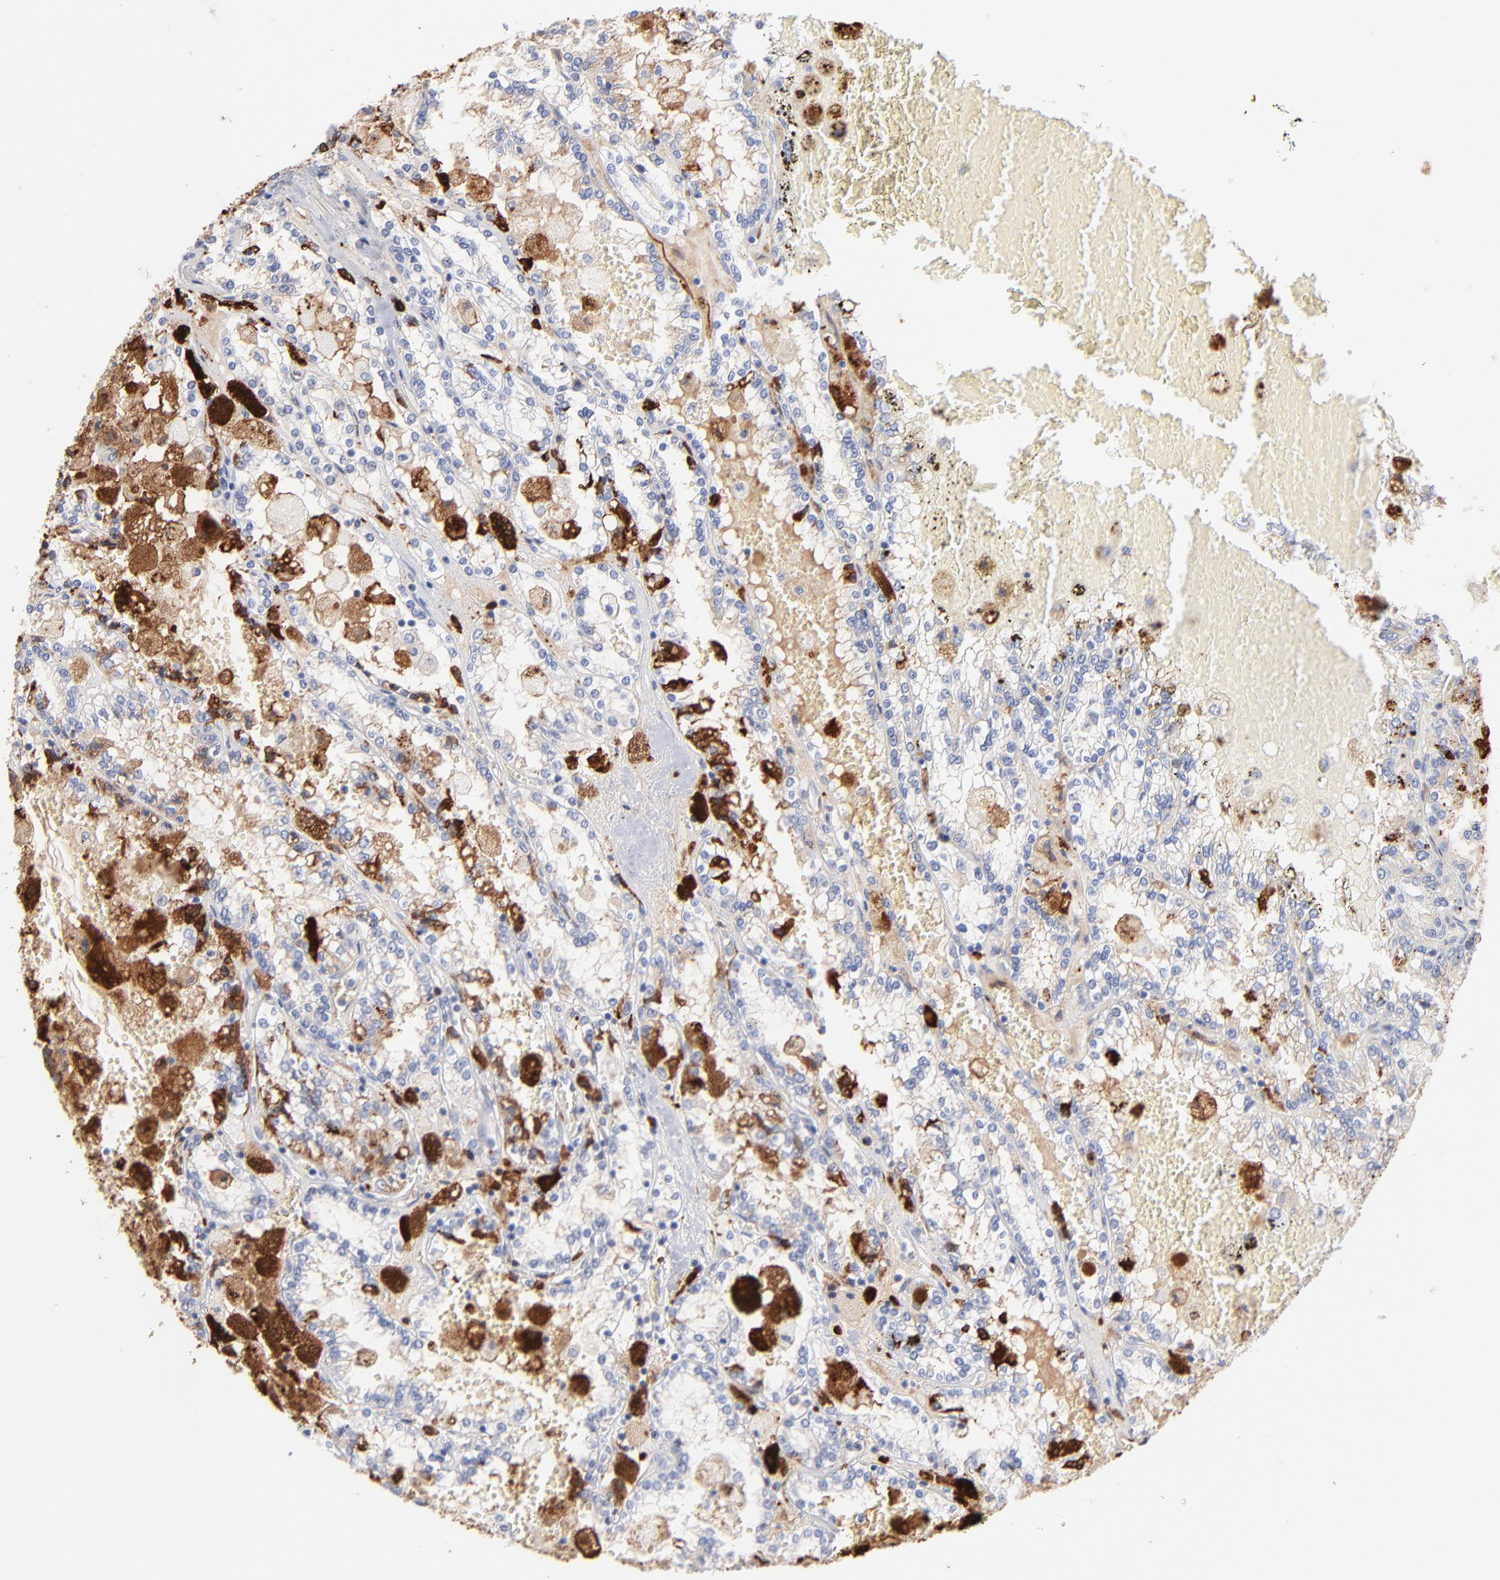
{"staining": {"intensity": "negative", "quantity": "none", "location": "none"}, "tissue": "renal cancer", "cell_type": "Tumor cells", "image_type": "cancer", "snomed": [{"axis": "morphology", "description": "Adenocarcinoma, NOS"}, {"axis": "topography", "description": "Kidney"}], "caption": "Tumor cells show no significant protein positivity in renal cancer. (DAB IHC visualized using brightfield microscopy, high magnification).", "gene": "APOH", "patient": {"sex": "female", "age": 56}}